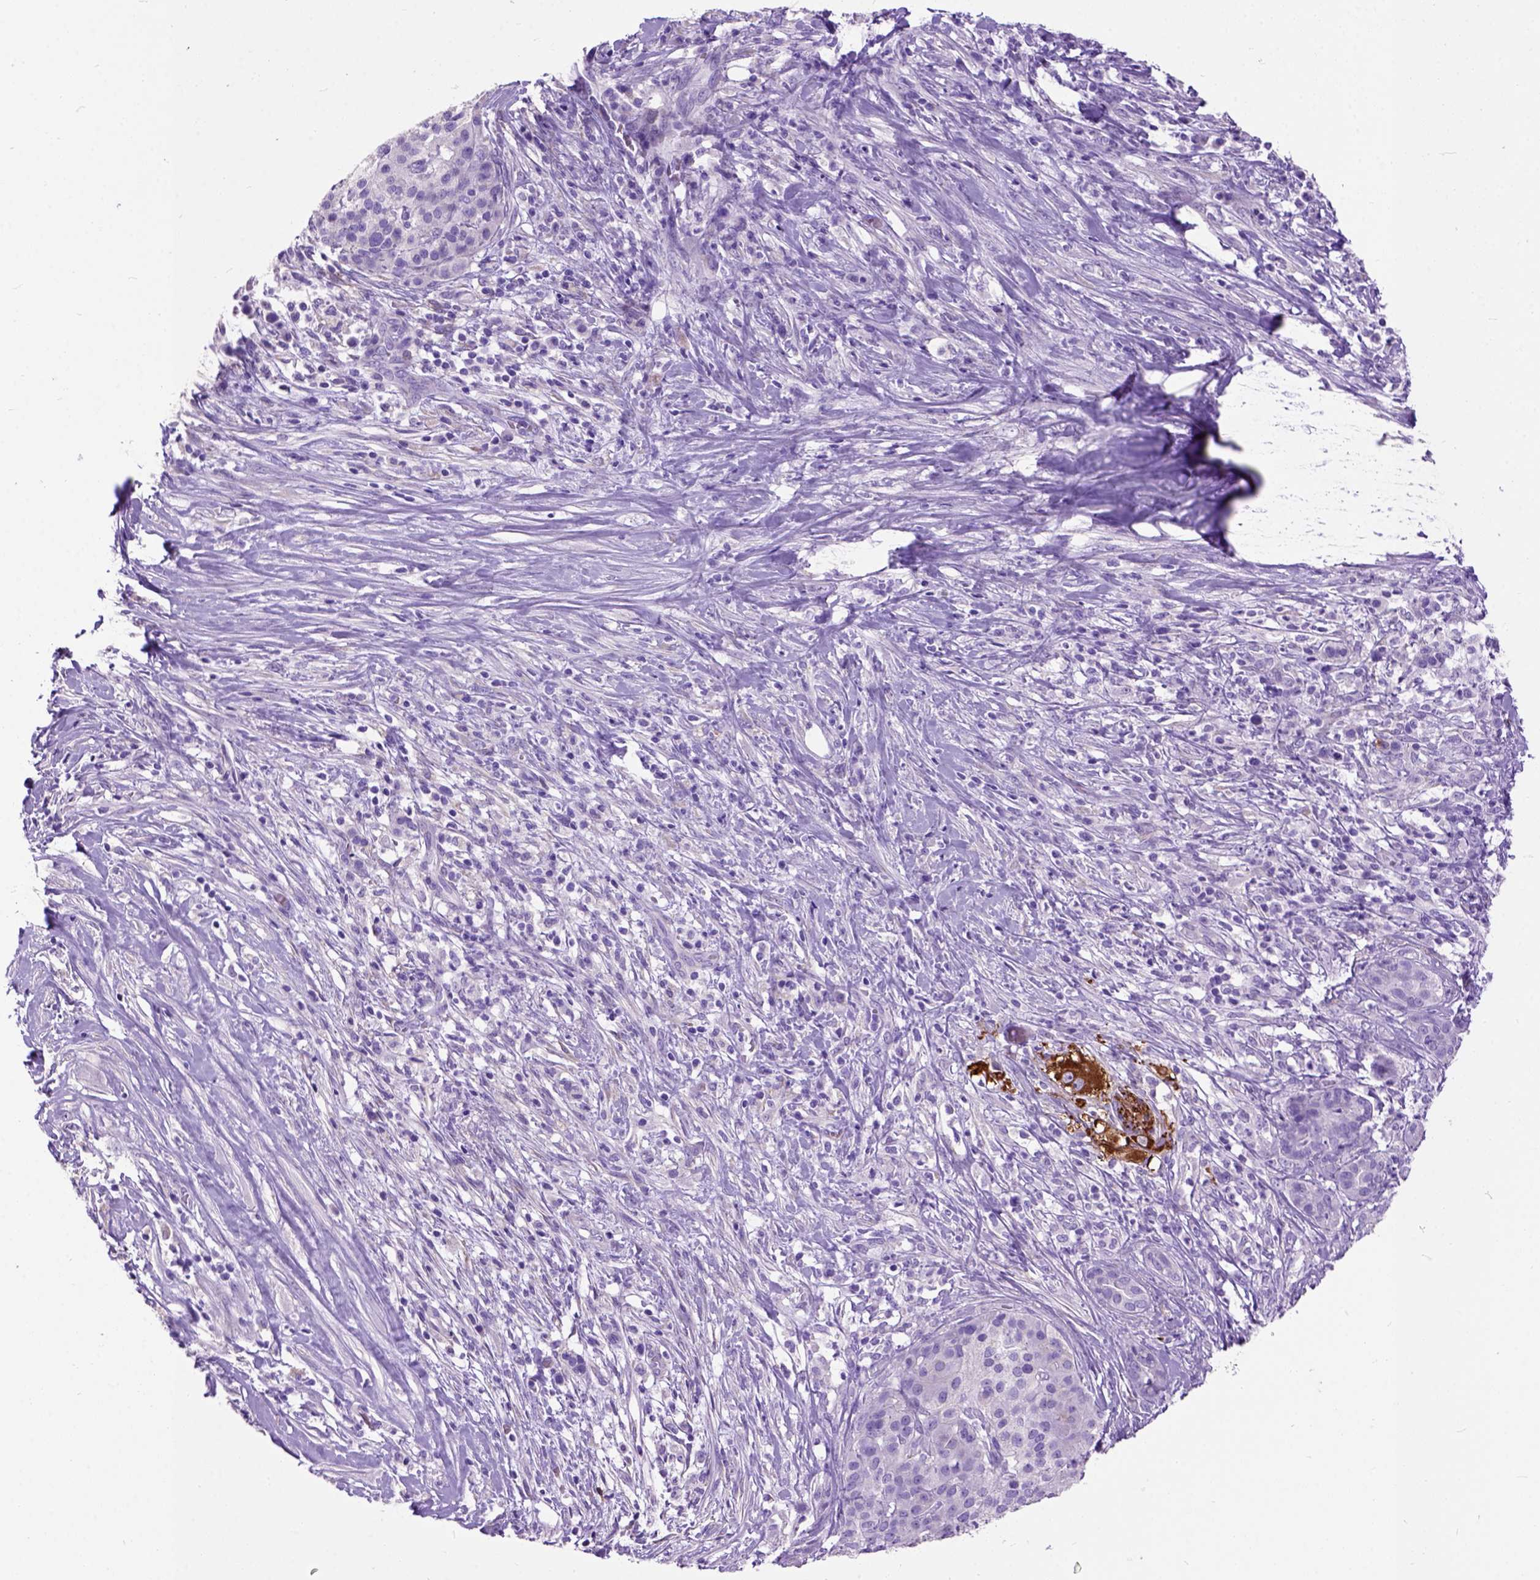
{"staining": {"intensity": "negative", "quantity": "none", "location": "none"}, "tissue": "pancreatic cancer", "cell_type": "Tumor cells", "image_type": "cancer", "snomed": [{"axis": "morphology", "description": "Normal tissue, NOS"}, {"axis": "morphology", "description": "Inflammation, NOS"}, {"axis": "morphology", "description": "Adenocarcinoma, NOS"}, {"axis": "topography", "description": "Pancreas"}], "caption": "This is an IHC image of adenocarcinoma (pancreatic). There is no positivity in tumor cells.", "gene": "MAPT", "patient": {"sex": "male", "age": 57}}